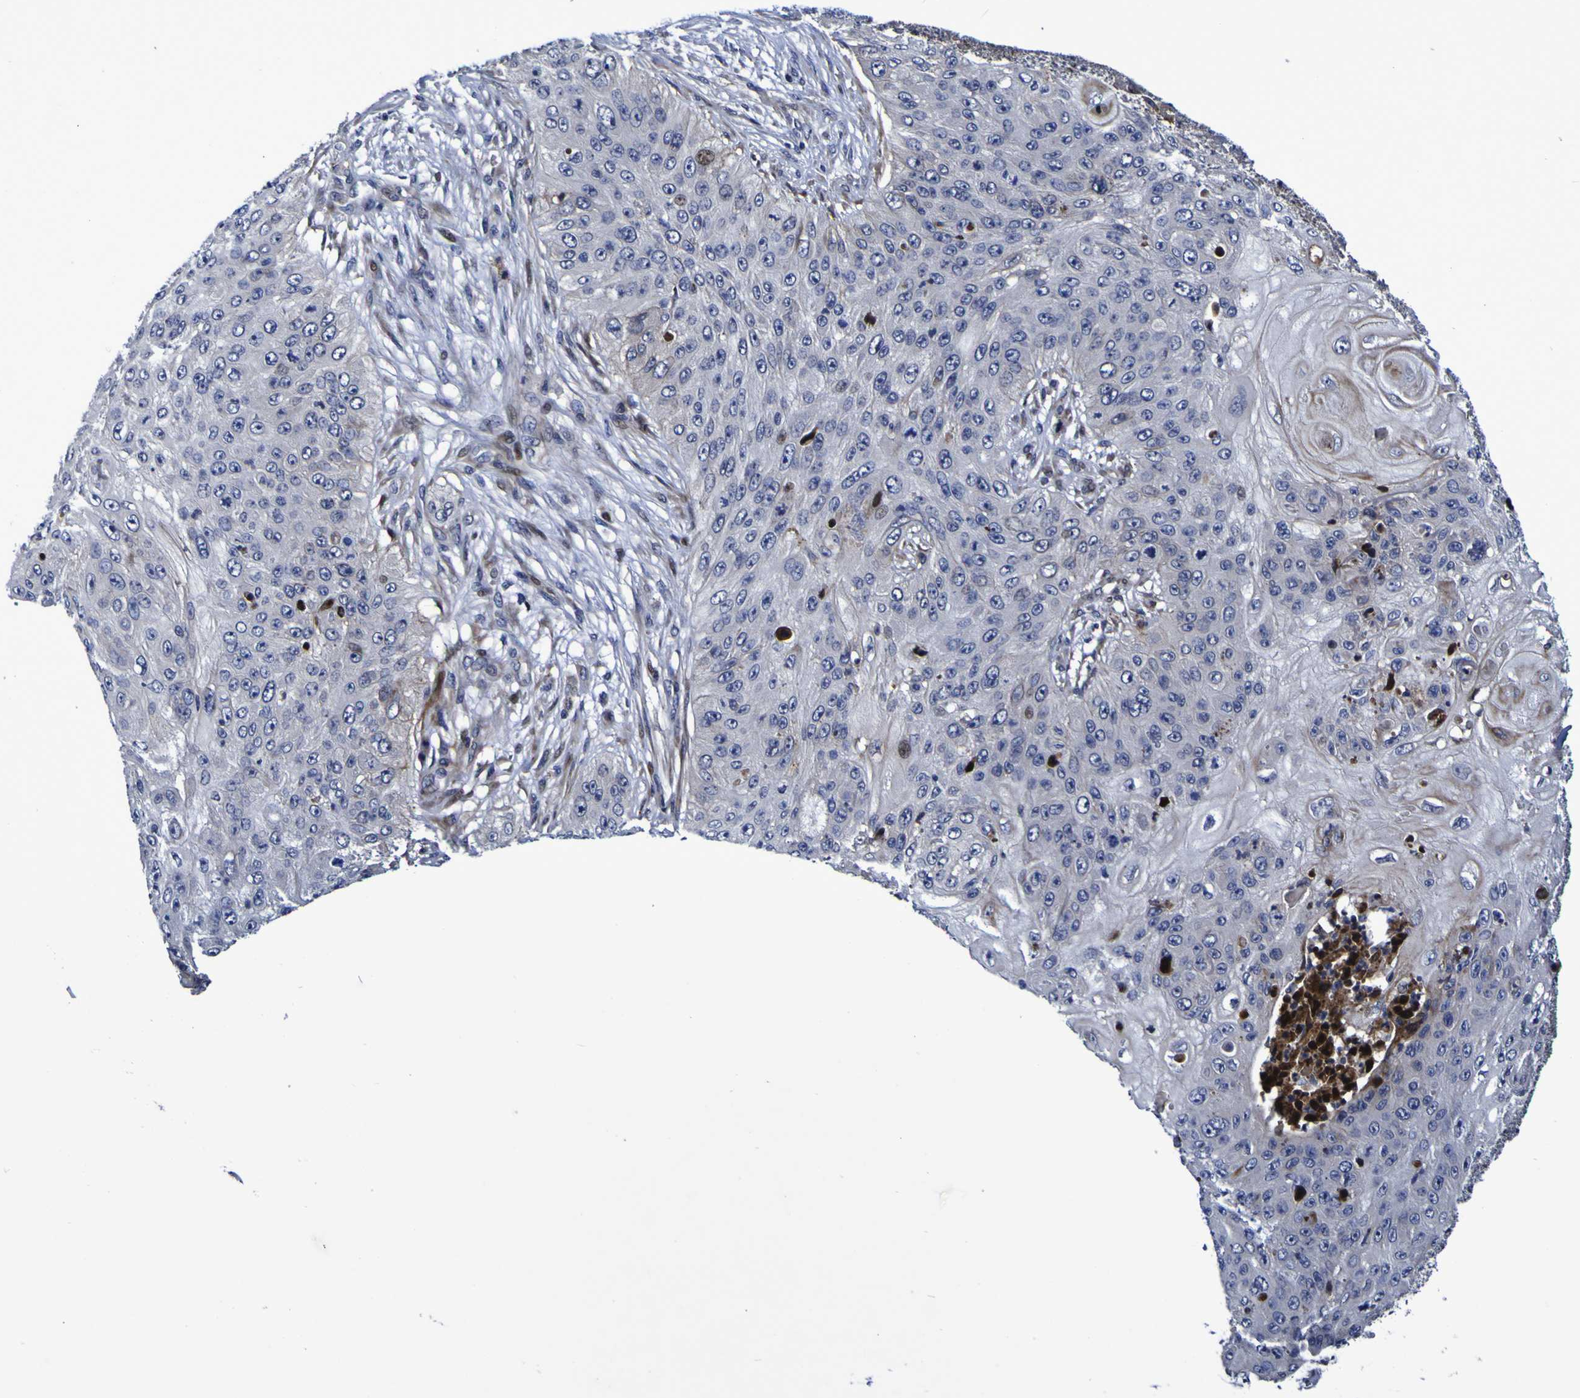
{"staining": {"intensity": "negative", "quantity": "none", "location": "none"}, "tissue": "skin cancer", "cell_type": "Tumor cells", "image_type": "cancer", "snomed": [{"axis": "morphology", "description": "Squamous cell carcinoma, NOS"}, {"axis": "topography", "description": "Skin"}], "caption": "IHC photomicrograph of human skin squamous cell carcinoma stained for a protein (brown), which shows no expression in tumor cells.", "gene": "MGLL", "patient": {"sex": "female", "age": 80}}